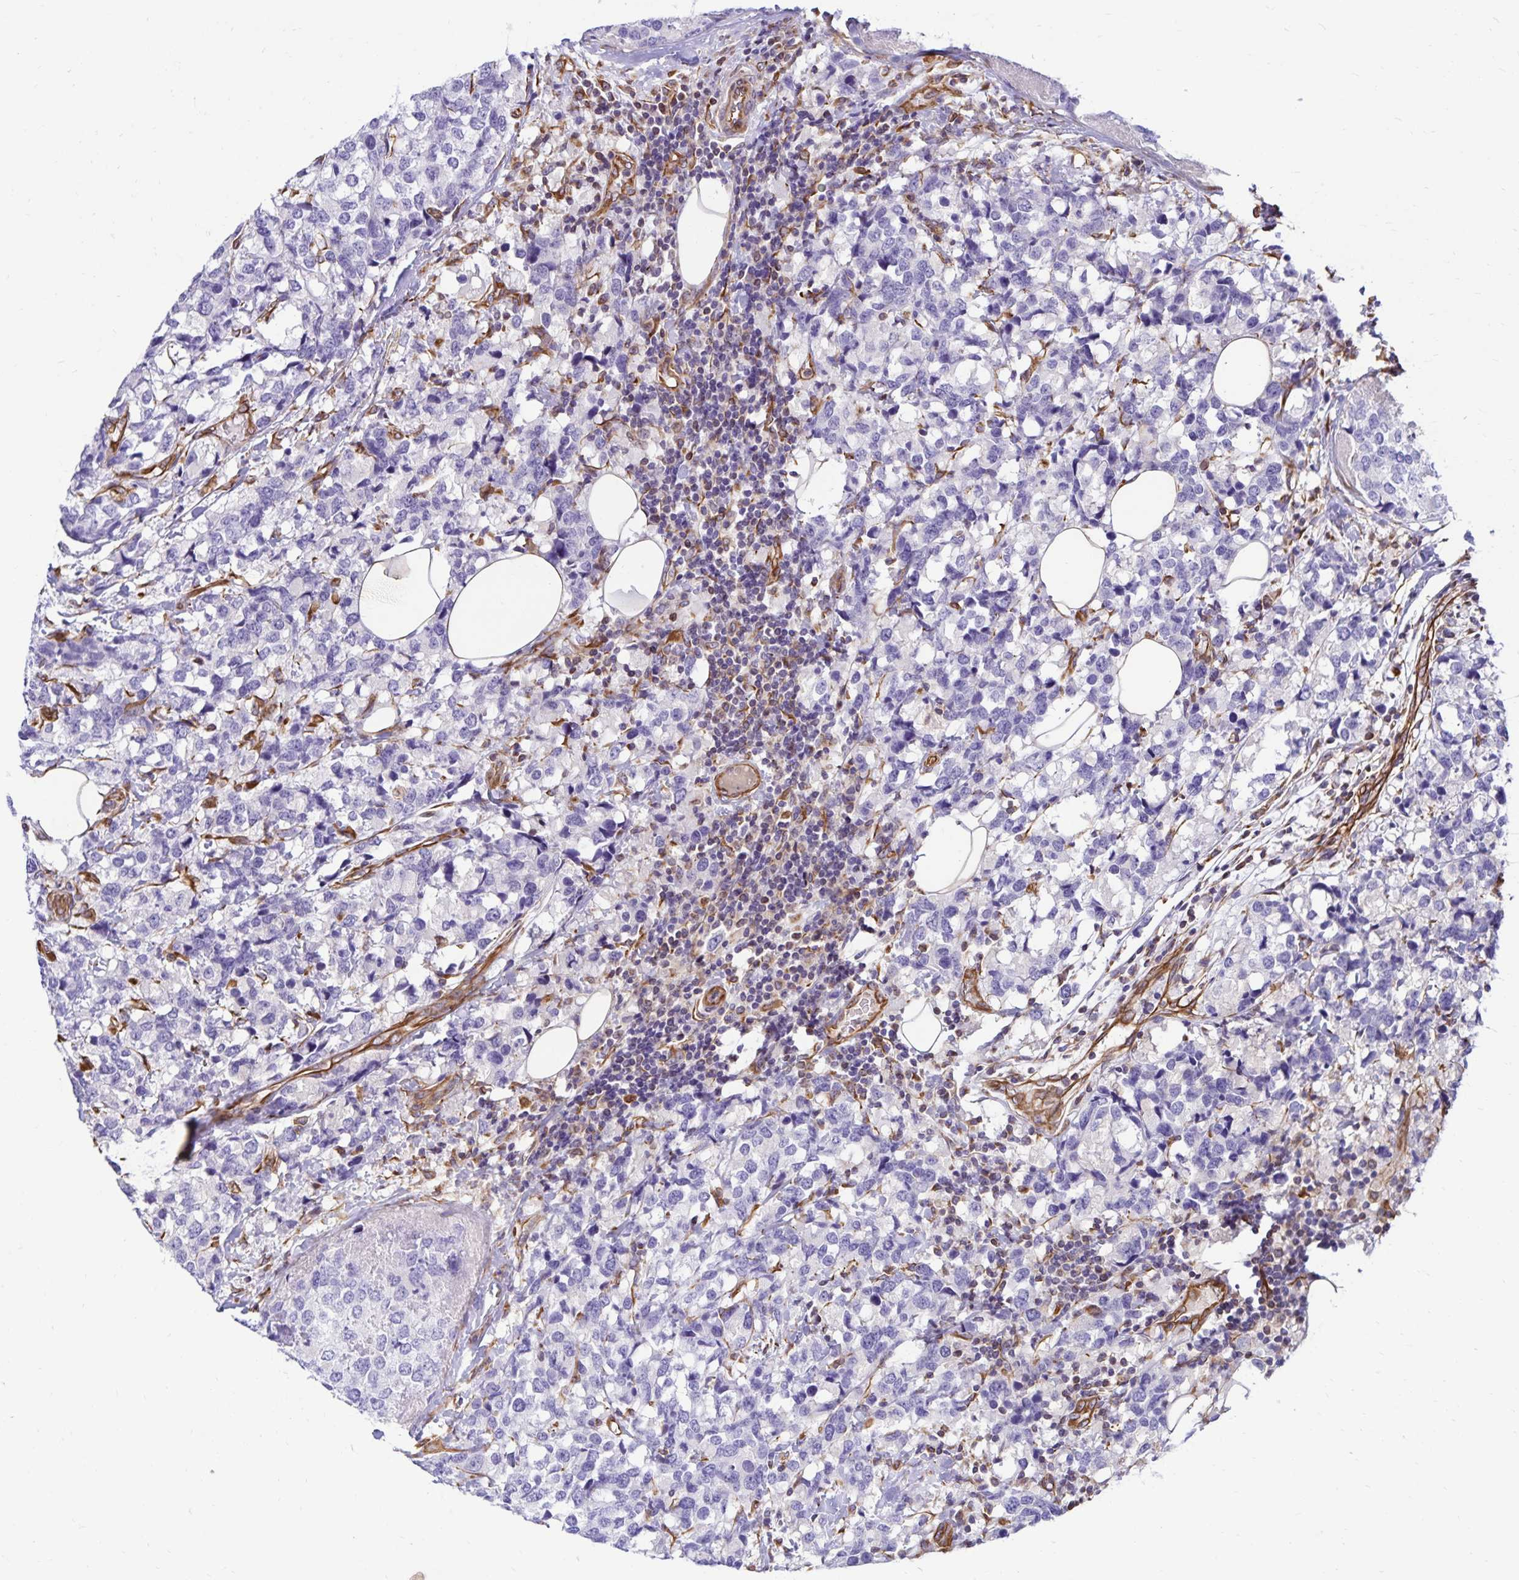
{"staining": {"intensity": "negative", "quantity": "none", "location": "none"}, "tissue": "breast cancer", "cell_type": "Tumor cells", "image_type": "cancer", "snomed": [{"axis": "morphology", "description": "Lobular carcinoma"}, {"axis": "topography", "description": "Breast"}], "caption": "DAB (3,3'-diaminobenzidine) immunohistochemical staining of human breast lobular carcinoma demonstrates no significant positivity in tumor cells.", "gene": "TRPV6", "patient": {"sex": "female", "age": 59}}